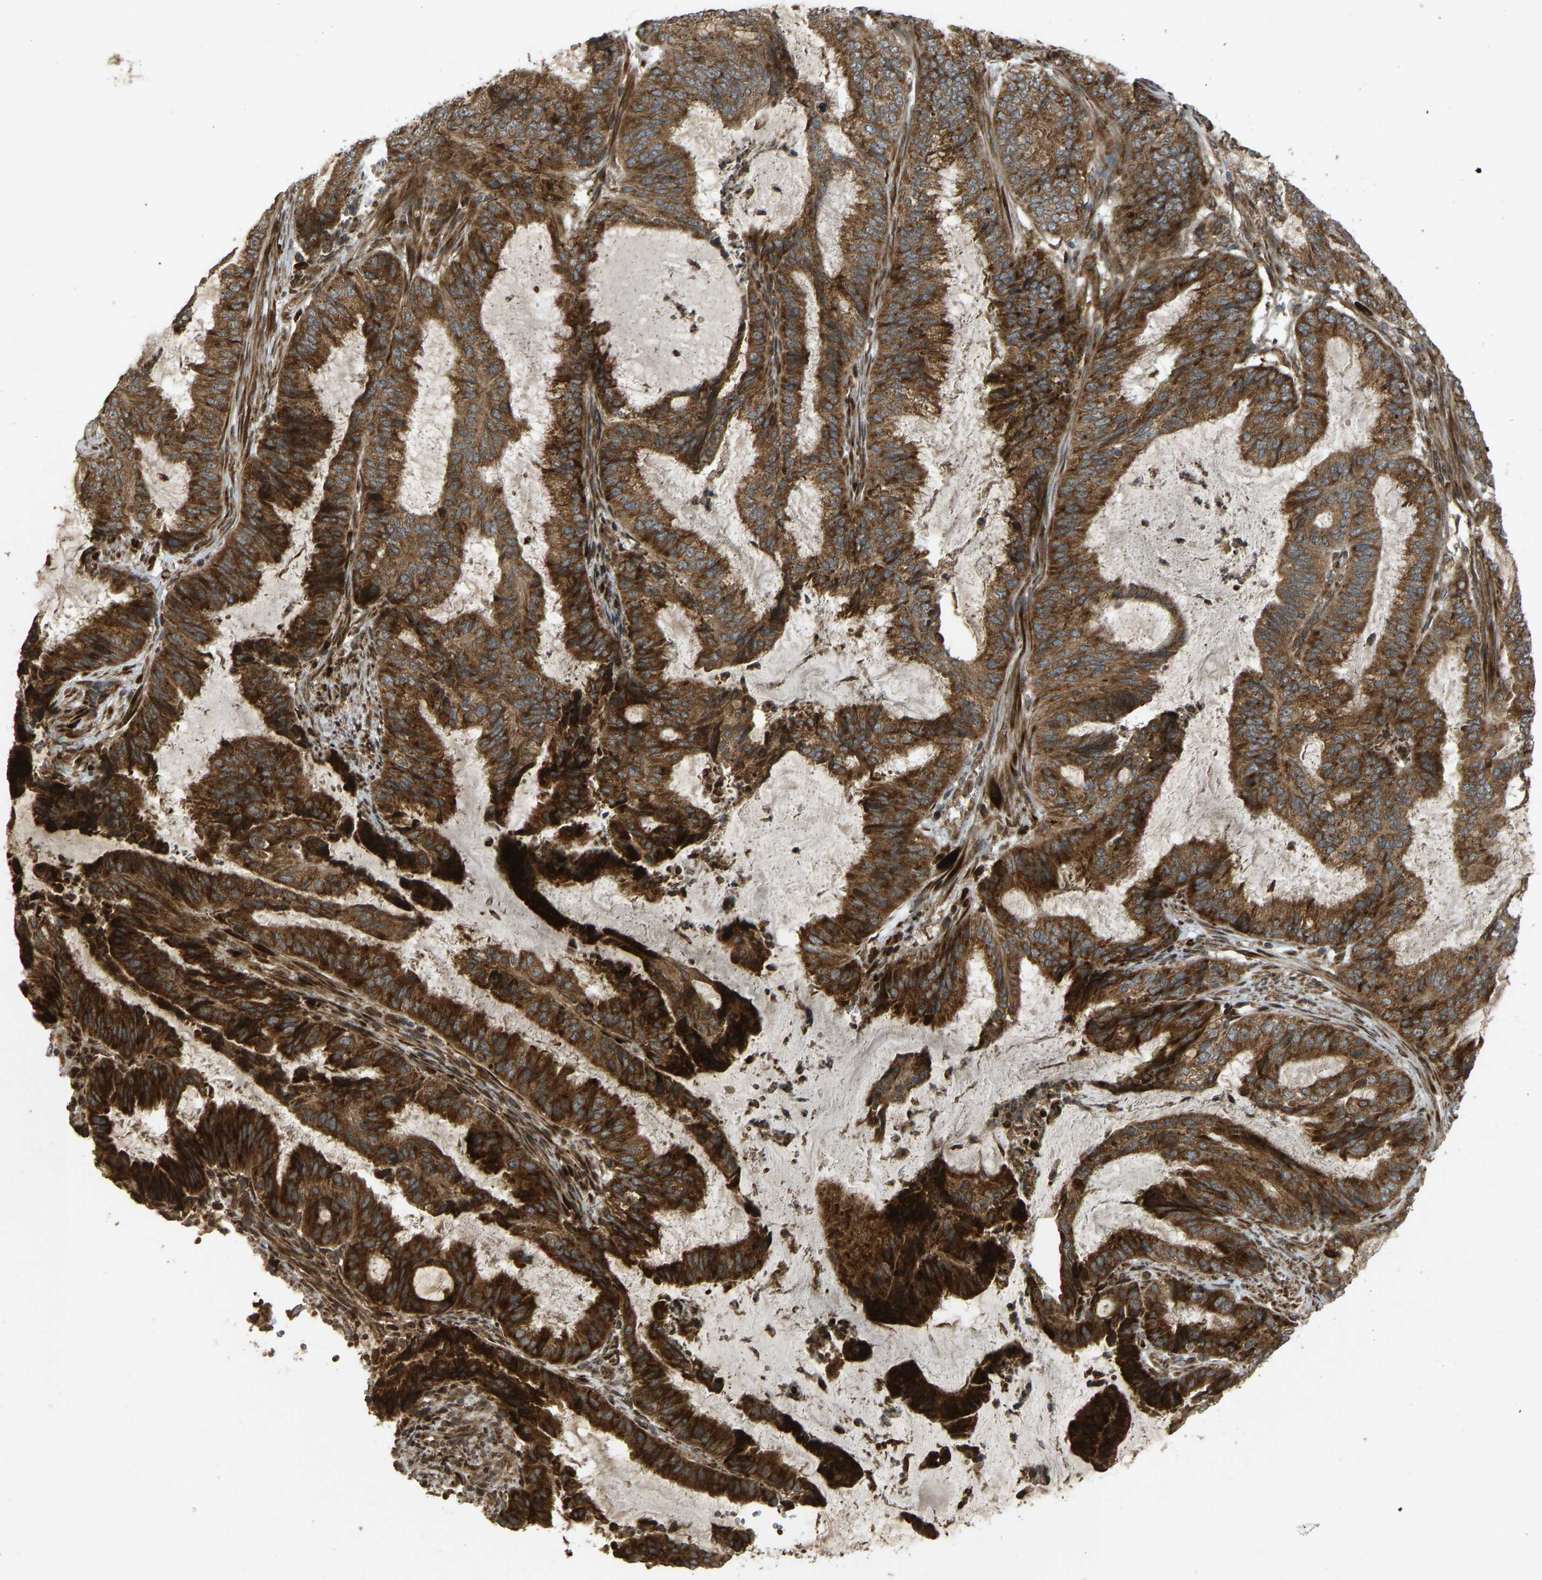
{"staining": {"intensity": "strong", "quantity": ">75%", "location": "cytoplasmic/membranous"}, "tissue": "endometrial cancer", "cell_type": "Tumor cells", "image_type": "cancer", "snomed": [{"axis": "morphology", "description": "Adenocarcinoma, NOS"}, {"axis": "topography", "description": "Endometrium"}], "caption": "This is a photomicrograph of immunohistochemistry (IHC) staining of adenocarcinoma (endometrial), which shows strong staining in the cytoplasmic/membranous of tumor cells.", "gene": "RPN2", "patient": {"sex": "female", "age": 51}}